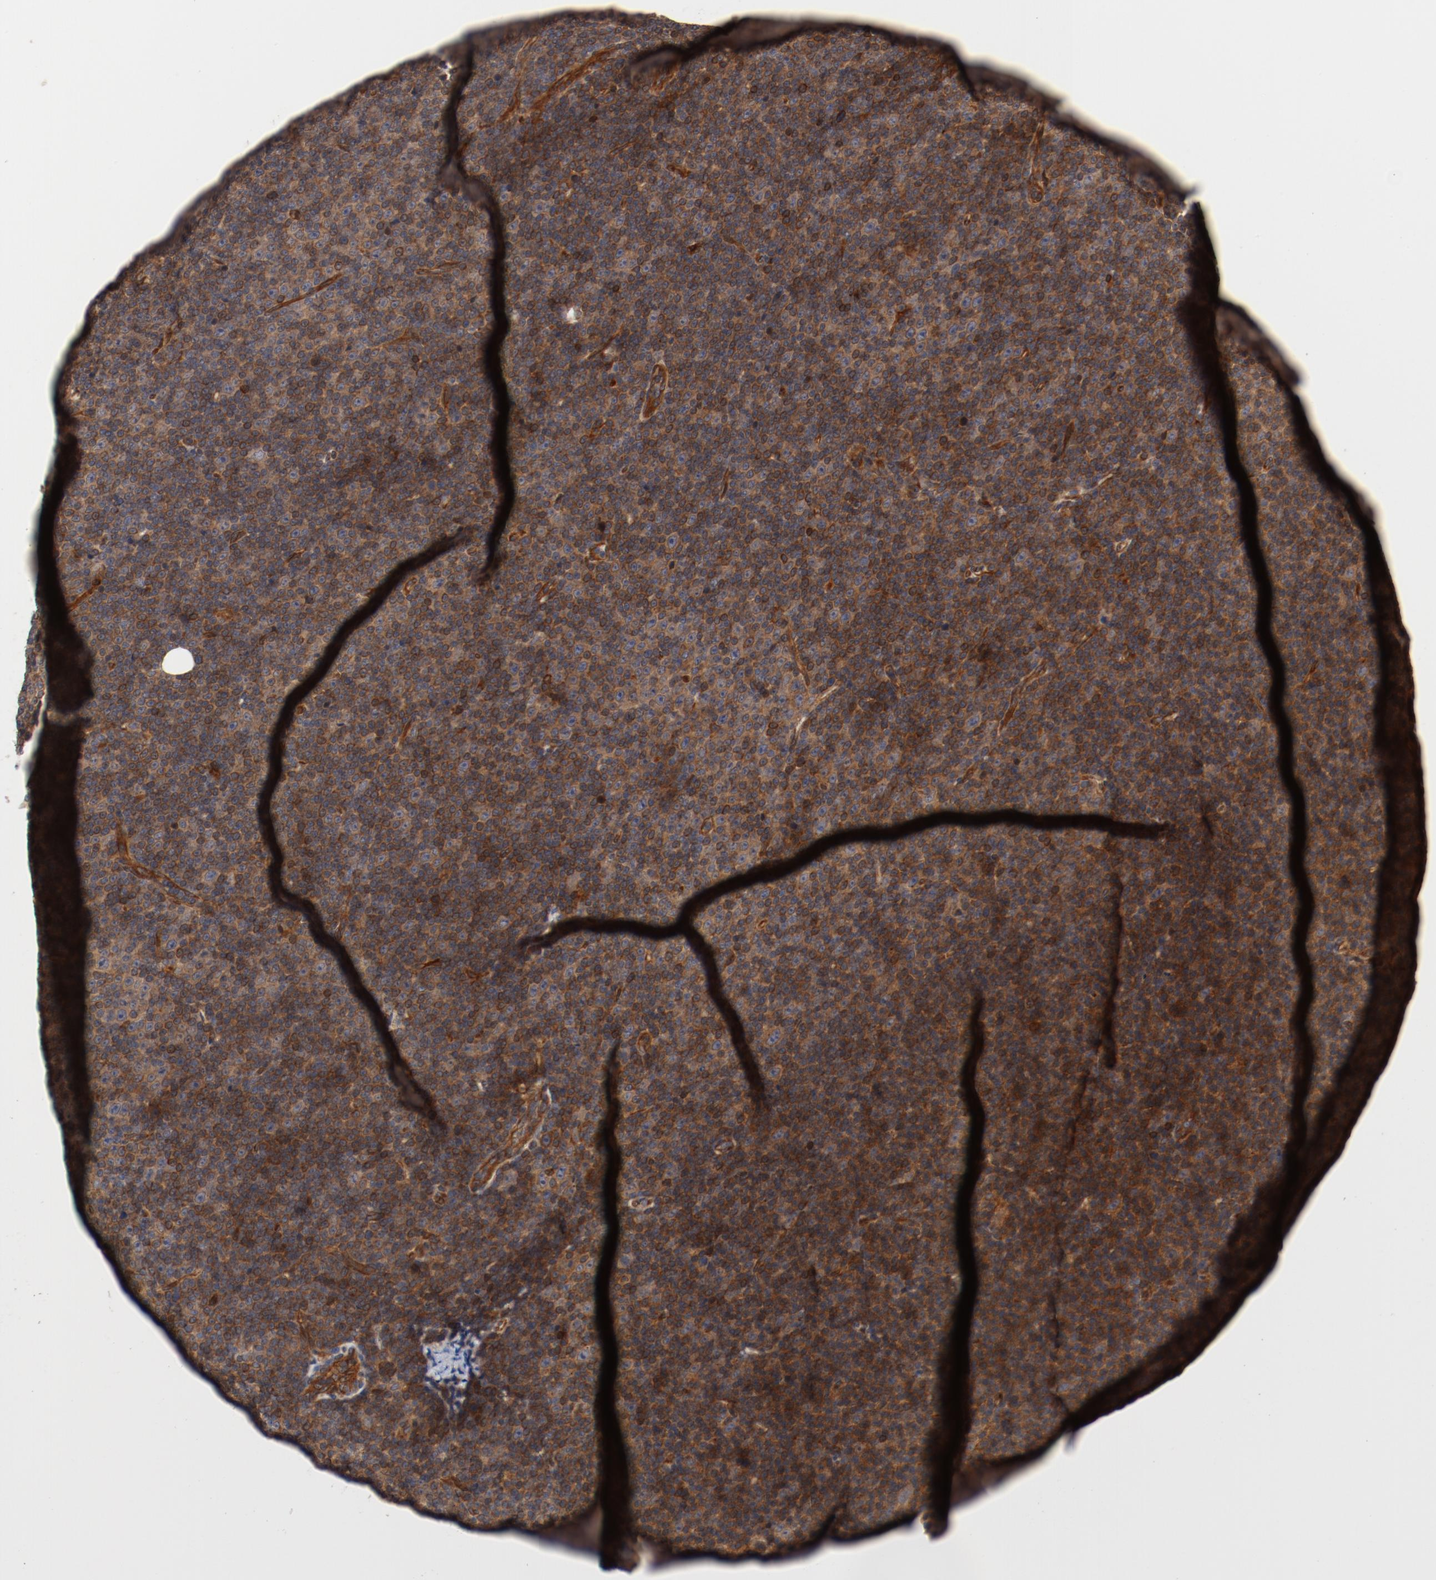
{"staining": {"intensity": "moderate", "quantity": ">75%", "location": "cytoplasmic/membranous"}, "tissue": "lymphoma", "cell_type": "Tumor cells", "image_type": "cancer", "snomed": [{"axis": "morphology", "description": "Malignant lymphoma, non-Hodgkin's type, Low grade"}, {"axis": "topography", "description": "Lymph node"}], "caption": "Human malignant lymphoma, non-Hodgkin's type (low-grade) stained for a protein (brown) demonstrates moderate cytoplasmic/membranous positive expression in approximately >75% of tumor cells.", "gene": "PITPNM2", "patient": {"sex": "female", "age": 67}}